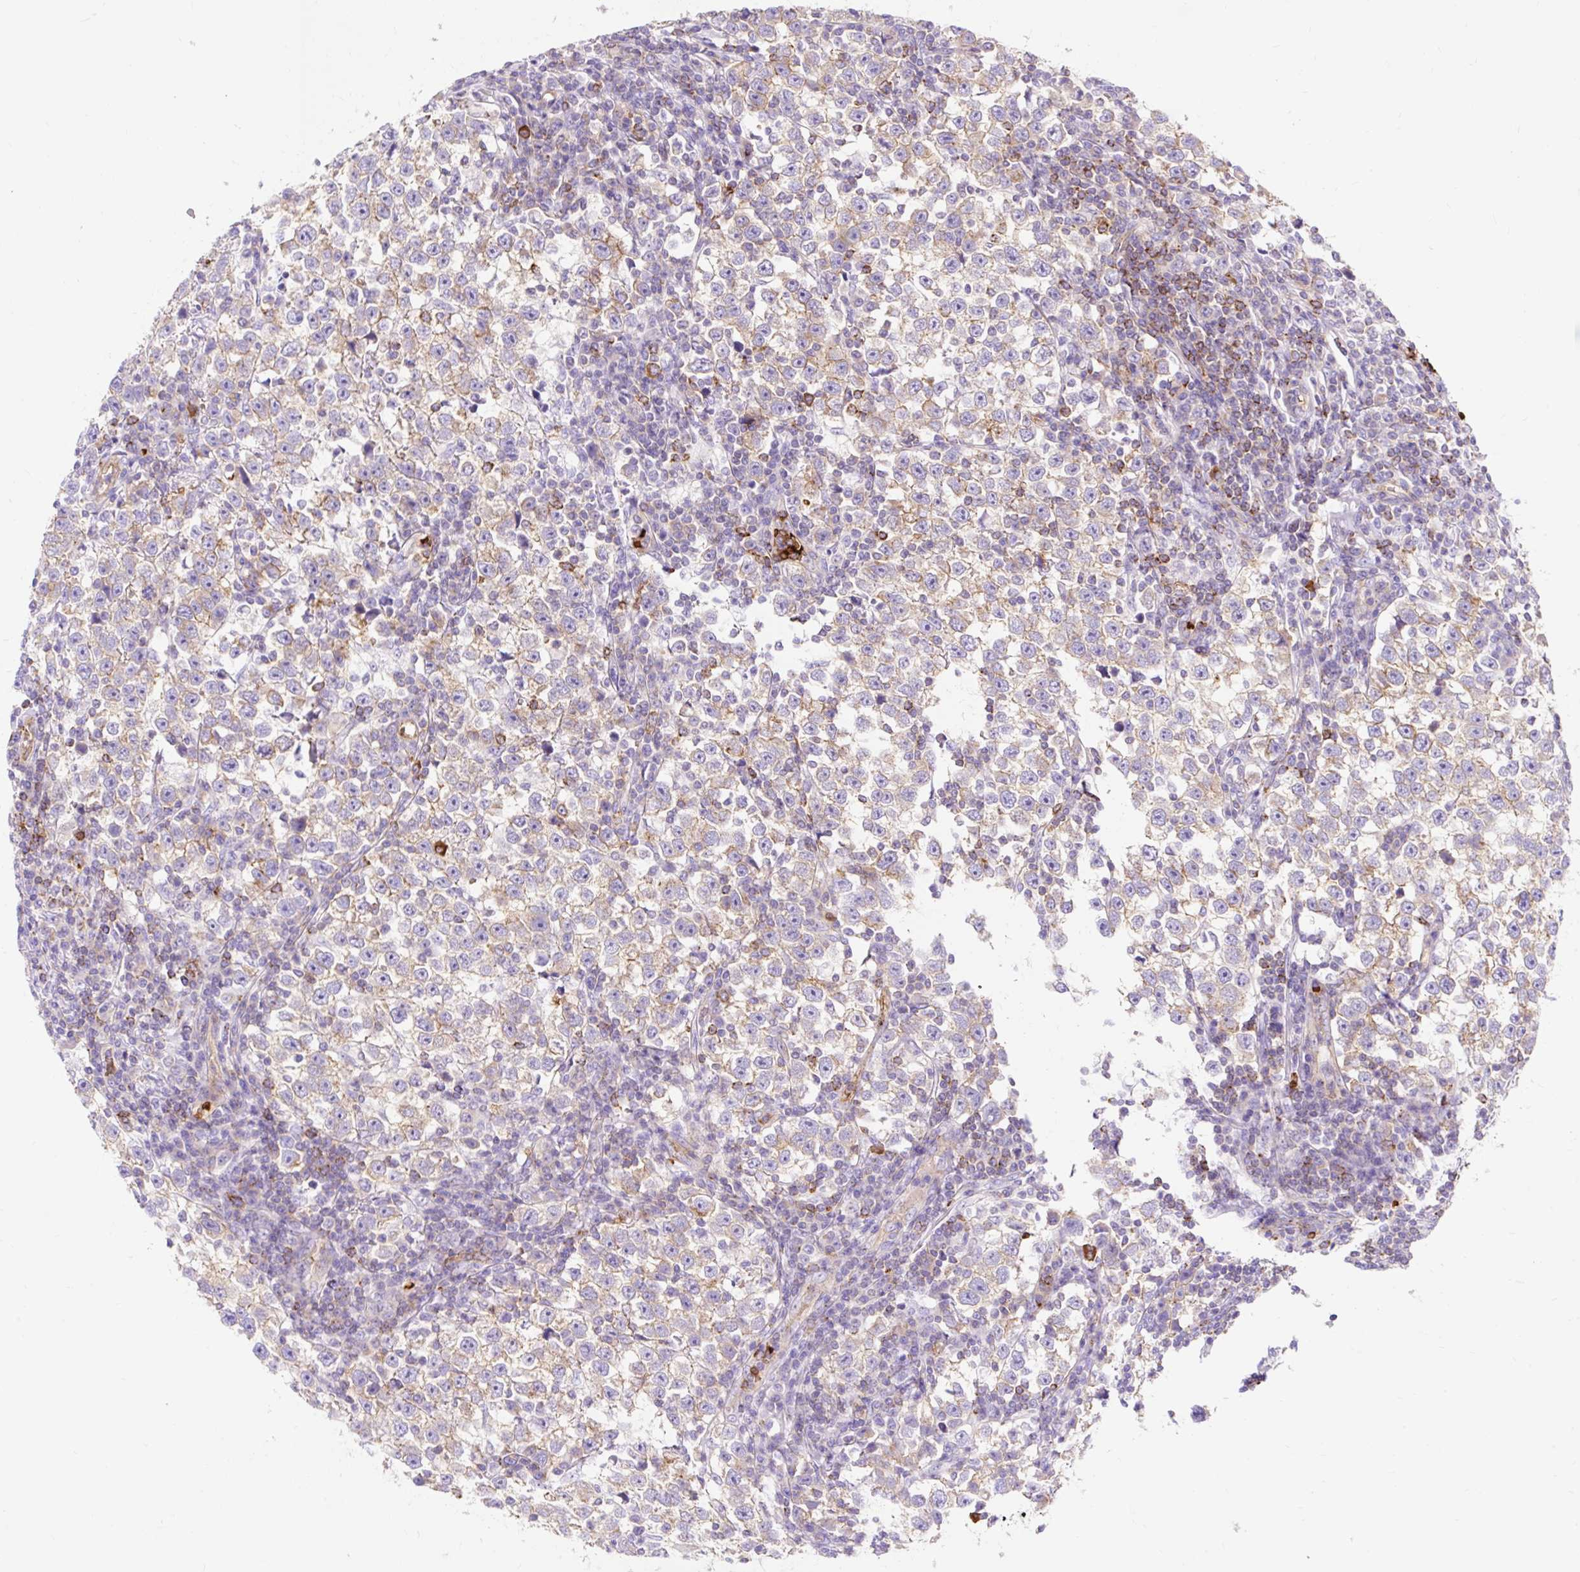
{"staining": {"intensity": "weak", "quantity": "25%-75%", "location": "cytoplasmic/membranous"}, "tissue": "testis cancer", "cell_type": "Tumor cells", "image_type": "cancer", "snomed": [{"axis": "morphology", "description": "Normal tissue, NOS"}, {"axis": "morphology", "description": "Seminoma, NOS"}, {"axis": "topography", "description": "Testis"}], "caption": "Immunohistochemistry of human testis cancer (seminoma) demonstrates low levels of weak cytoplasmic/membranous staining in approximately 25%-75% of tumor cells.", "gene": "HIP1R", "patient": {"sex": "male", "age": 43}}